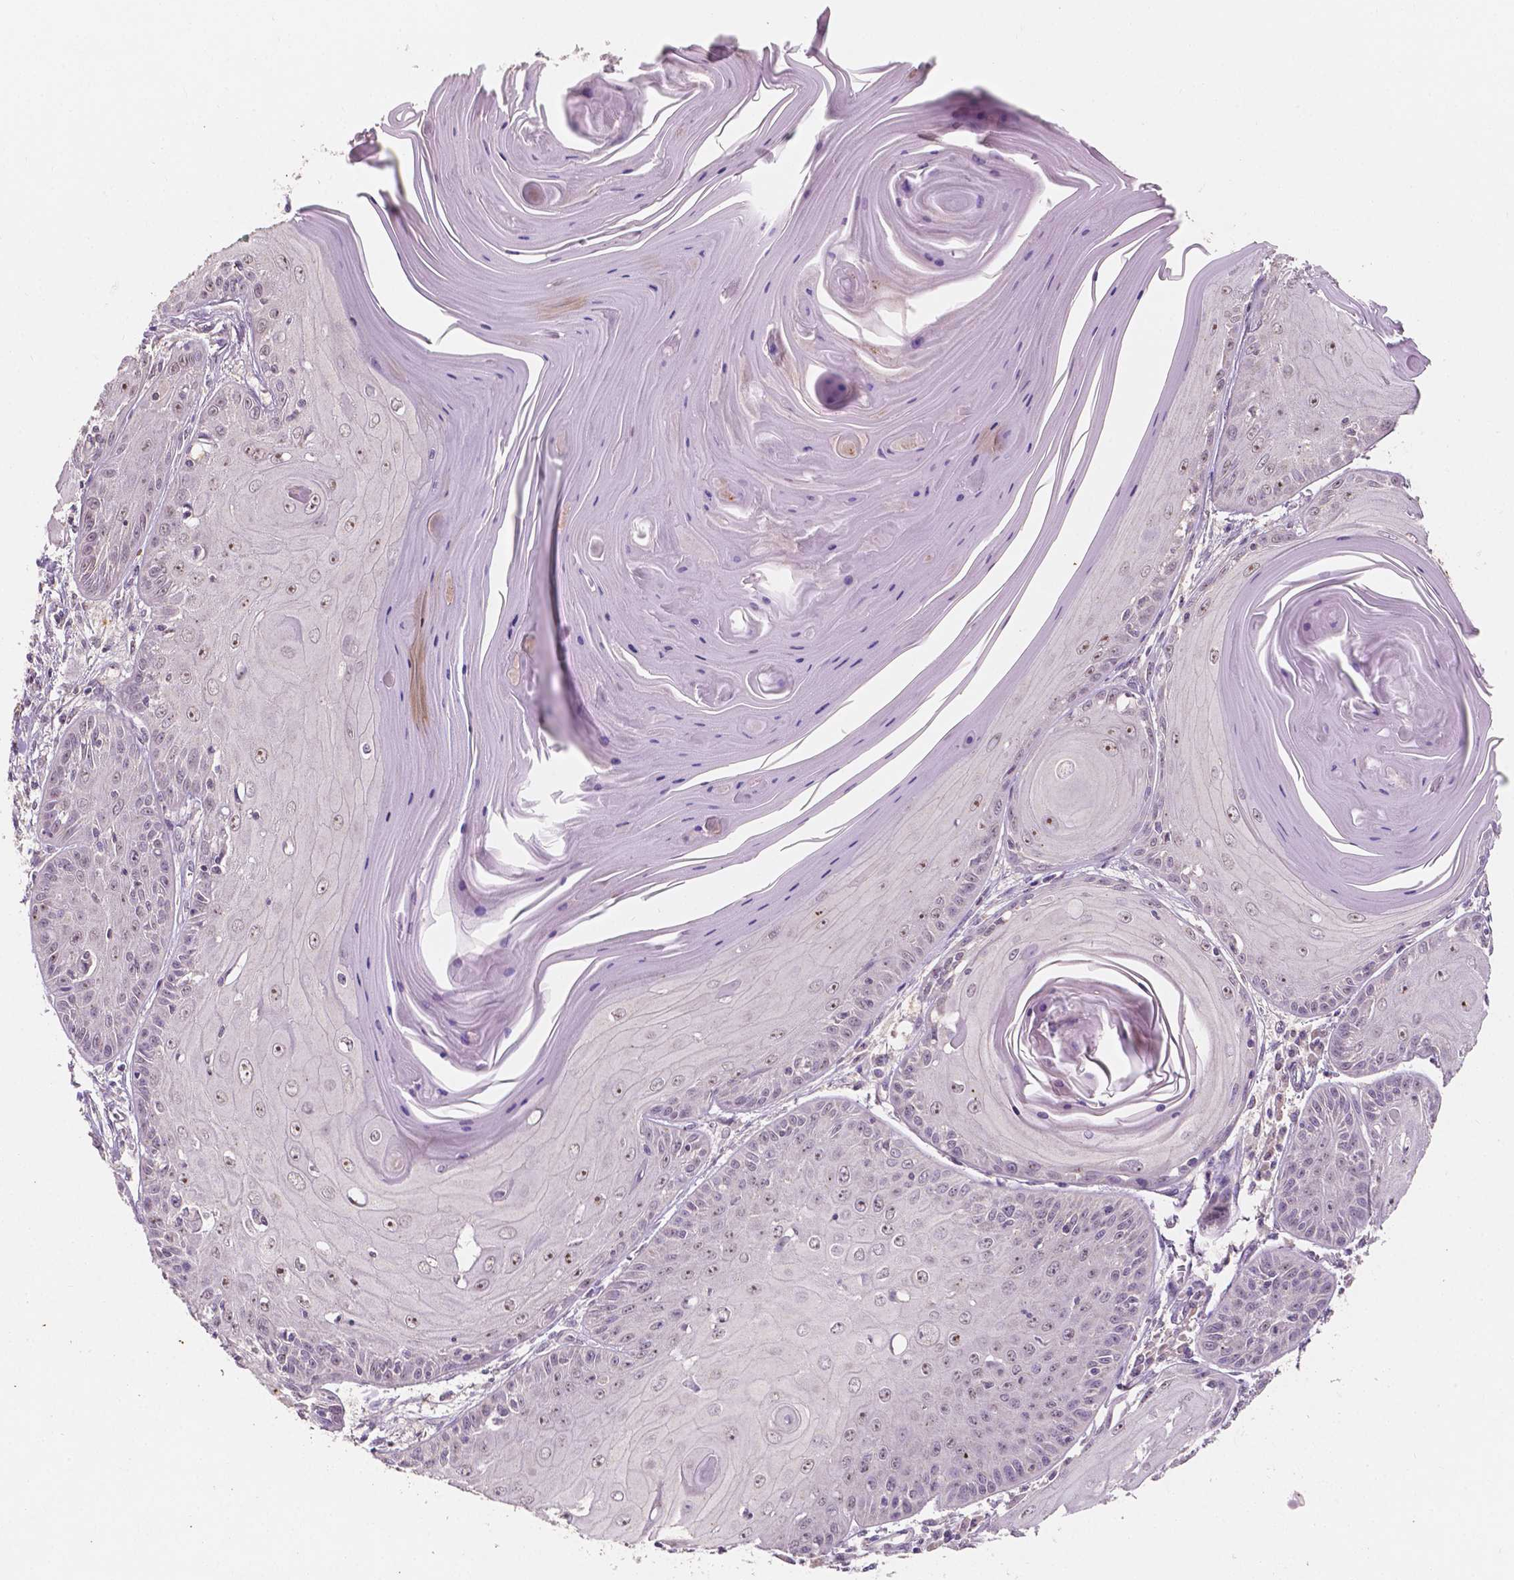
{"staining": {"intensity": "negative", "quantity": "none", "location": "none"}, "tissue": "skin cancer", "cell_type": "Tumor cells", "image_type": "cancer", "snomed": [{"axis": "morphology", "description": "Squamous cell carcinoma, NOS"}, {"axis": "topography", "description": "Skin"}, {"axis": "topography", "description": "Vulva"}], "caption": "Skin squamous cell carcinoma was stained to show a protein in brown. There is no significant expression in tumor cells.", "gene": "SIRT2", "patient": {"sex": "female", "age": 85}}